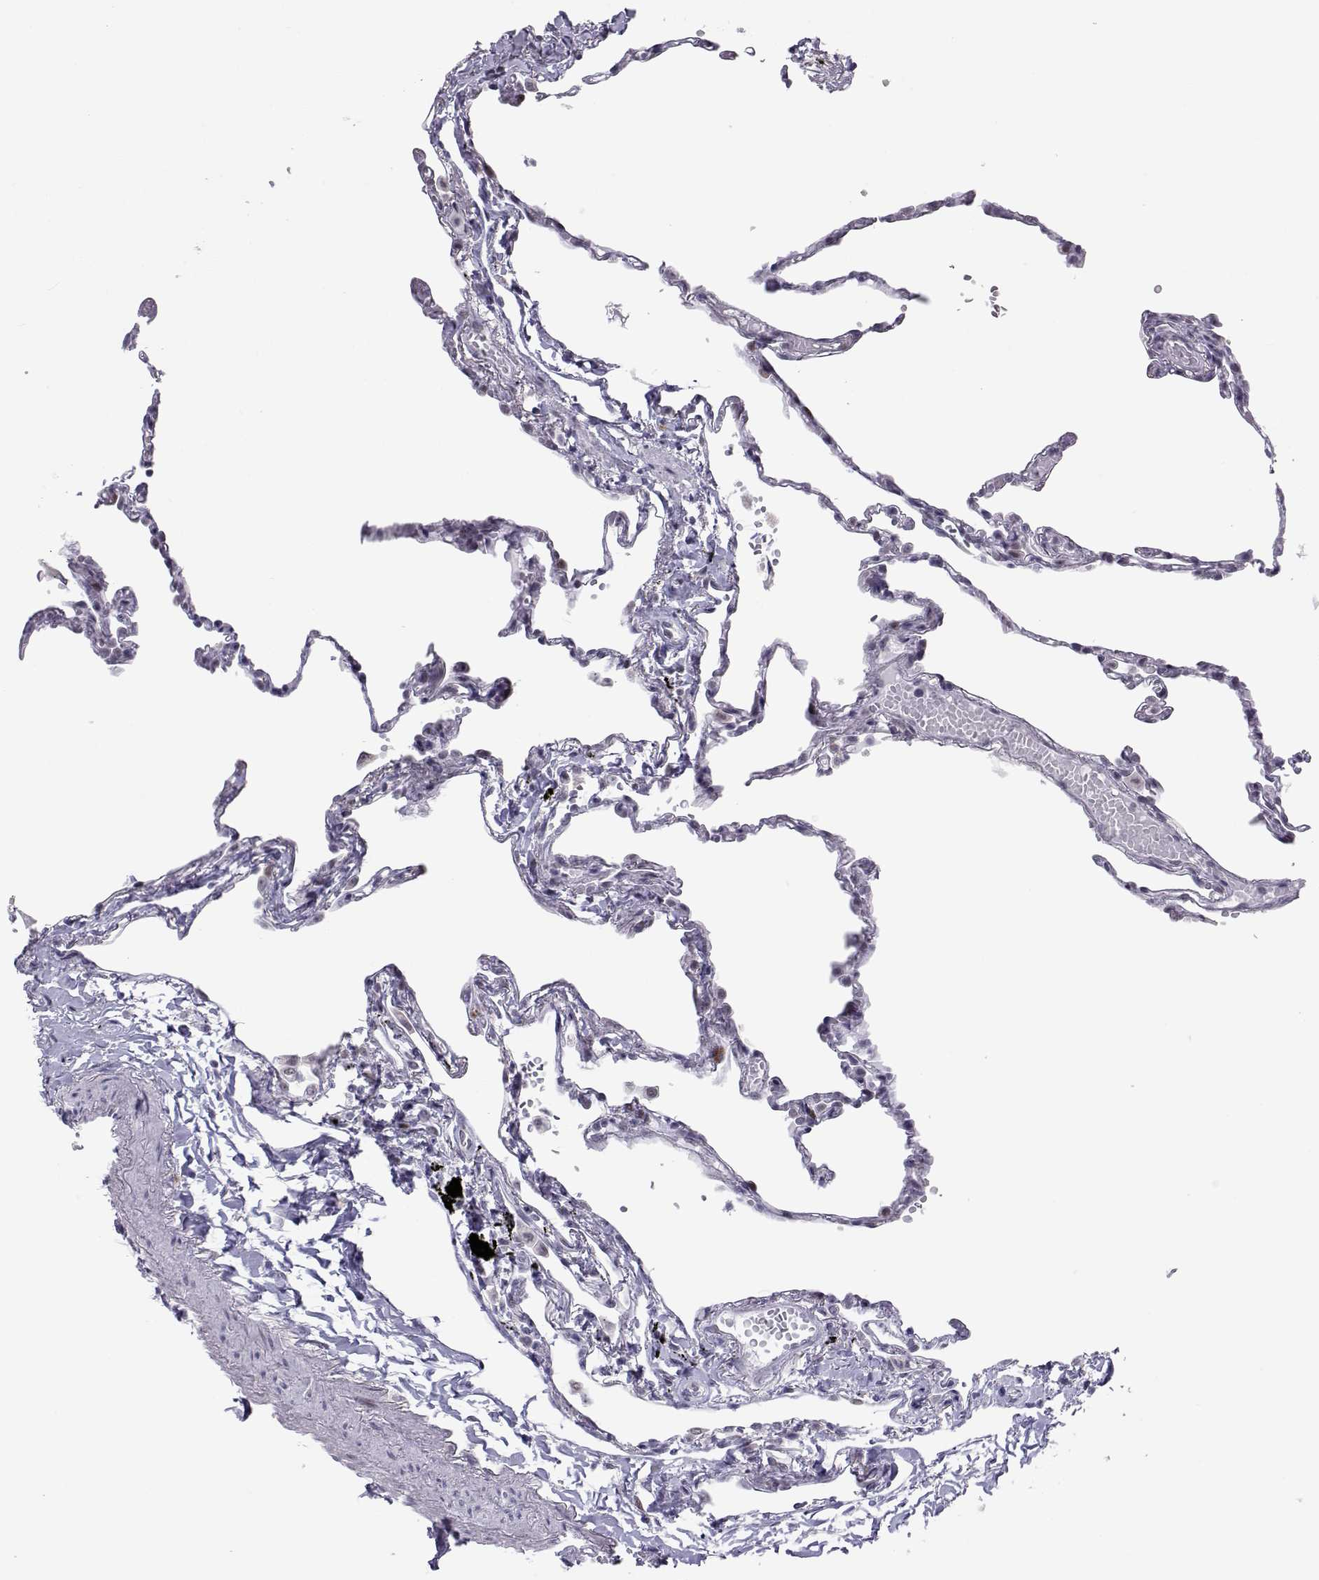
{"staining": {"intensity": "negative", "quantity": "none", "location": "none"}, "tissue": "lung", "cell_type": "Alveolar cells", "image_type": "normal", "snomed": [{"axis": "morphology", "description": "Normal tissue, NOS"}, {"axis": "topography", "description": "Lung"}], "caption": "Alveolar cells show no significant protein expression in unremarkable lung.", "gene": "SIX6", "patient": {"sex": "male", "age": 78}}